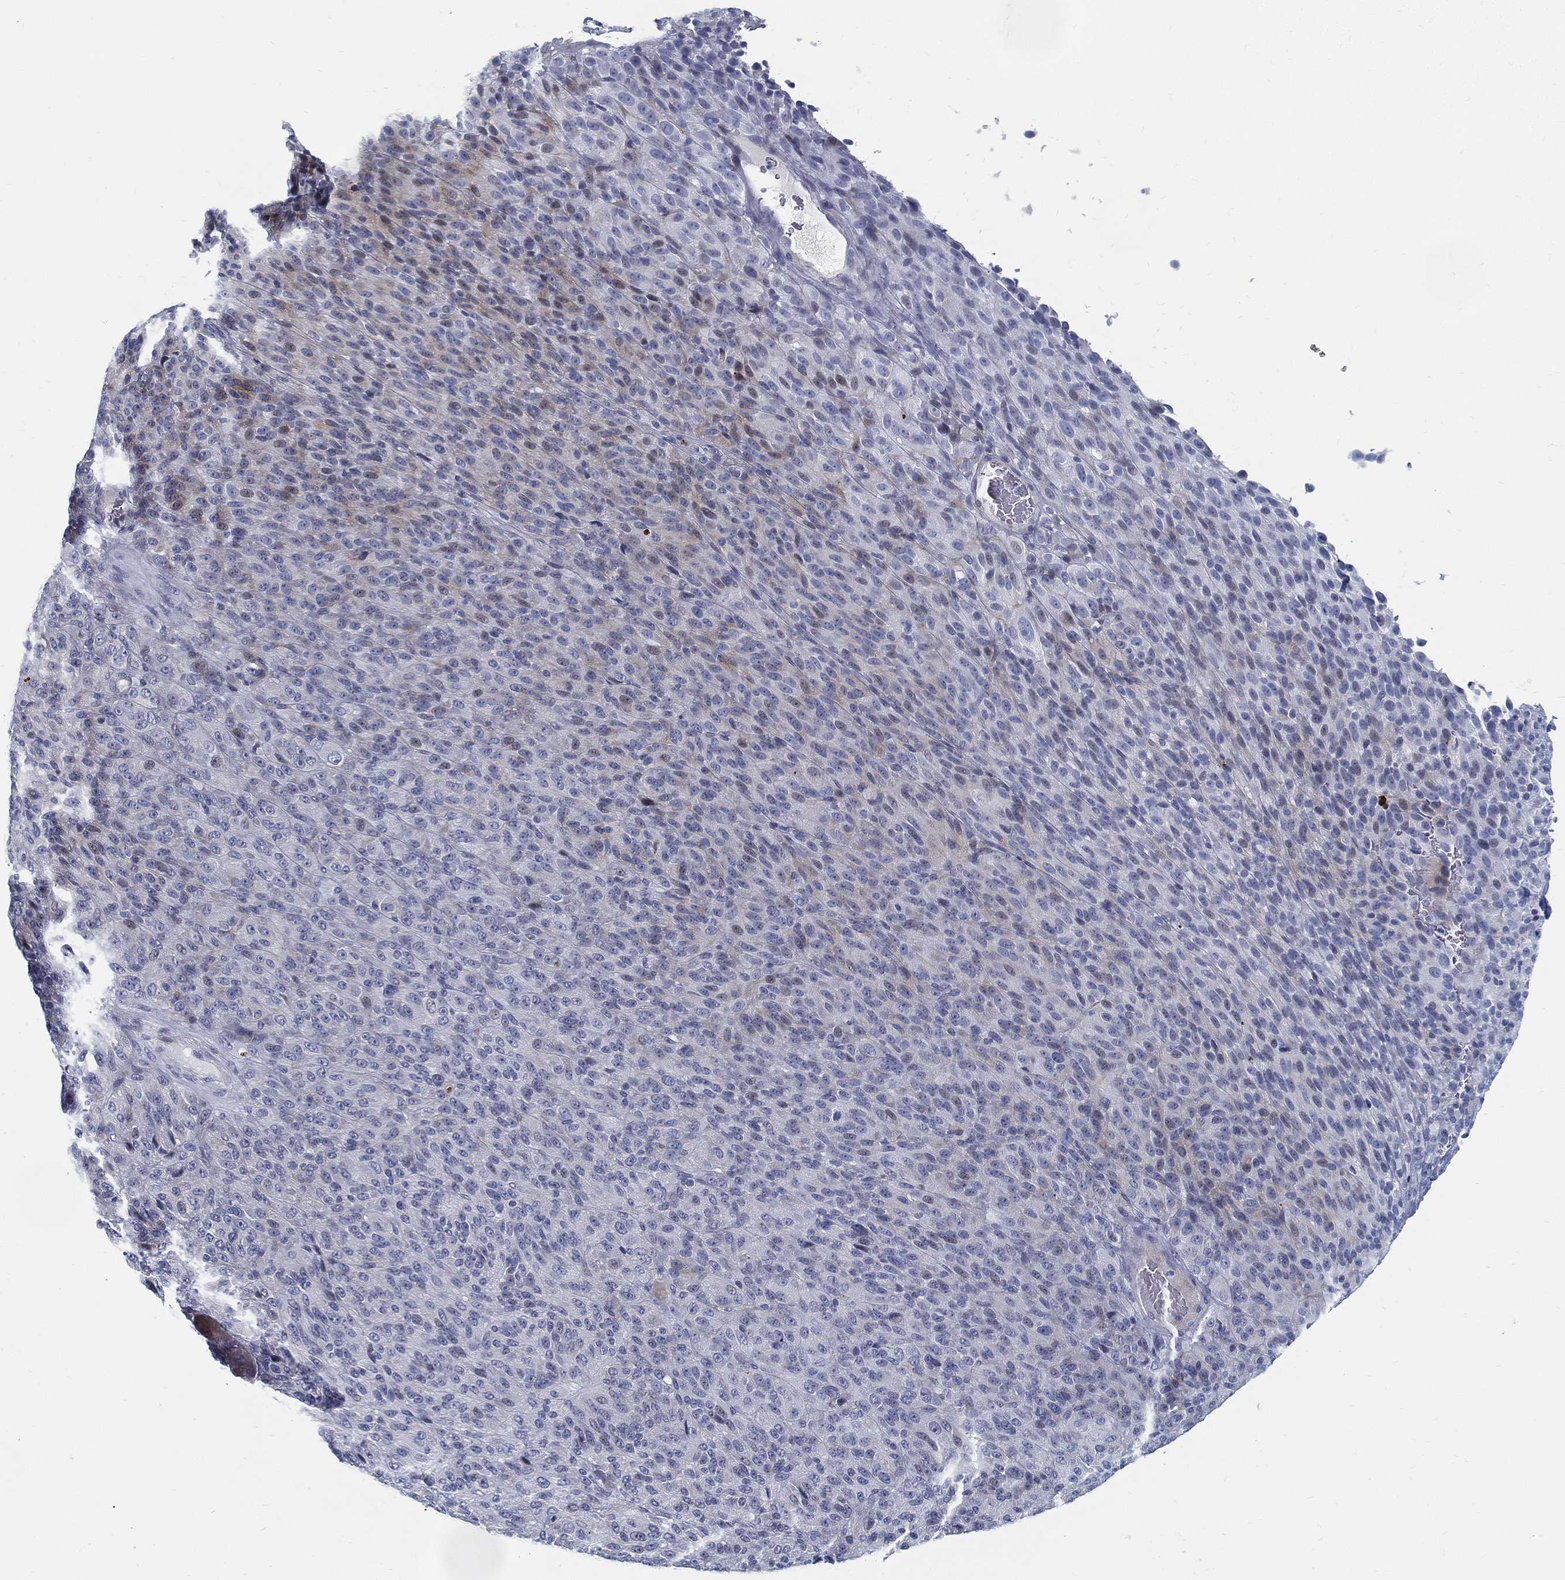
{"staining": {"intensity": "negative", "quantity": "none", "location": "none"}, "tissue": "melanoma", "cell_type": "Tumor cells", "image_type": "cancer", "snomed": [{"axis": "morphology", "description": "Malignant melanoma, Metastatic site"}, {"axis": "topography", "description": "Brain"}], "caption": "Tumor cells show no significant protein expression in malignant melanoma (metastatic site).", "gene": "SPPL2C", "patient": {"sex": "female", "age": 56}}